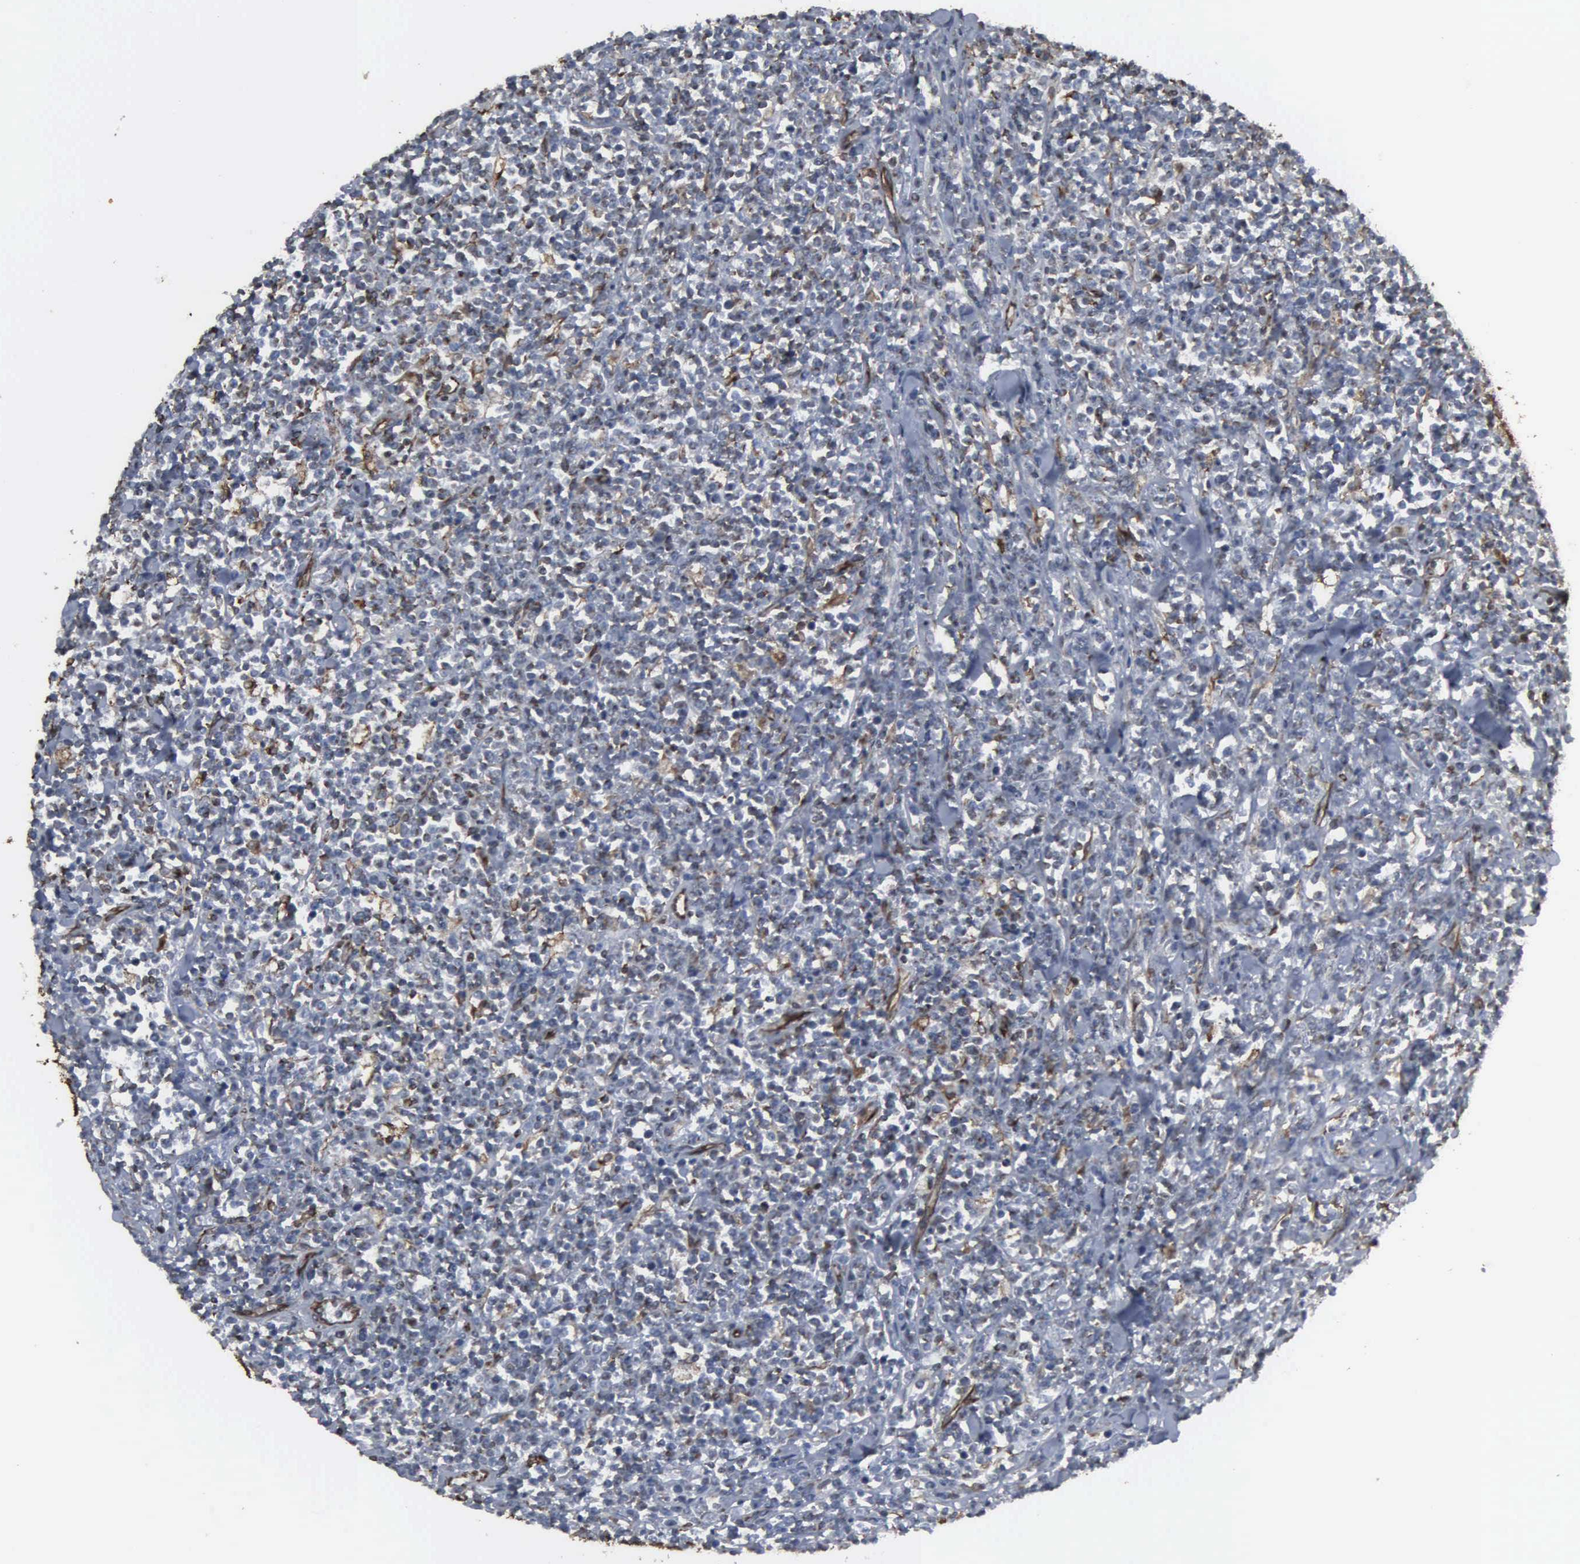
{"staining": {"intensity": "weak", "quantity": "<25%", "location": "nuclear"}, "tissue": "lymphoma", "cell_type": "Tumor cells", "image_type": "cancer", "snomed": [{"axis": "morphology", "description": "Malignant lymphoma, non-Hodgkin's type, High grade"}, {"axis": "topography", "description": "Small intestine"}, {"axis": "topography", "description": "Colon"}], "caption": "Immunohistochemistry histopathology image of human lymphoma stained for a protein (brown), which shows no expression in tumor cells. (Stains: DAB (3,3'-diaminobenzidine) immunohistochemistry (IHC) with hematoxylin counter stain, Microscopy: brightfield microscopy at high magnification).", "gene": "CCNE1", "patient": {"sex": "male", "age": 8}}